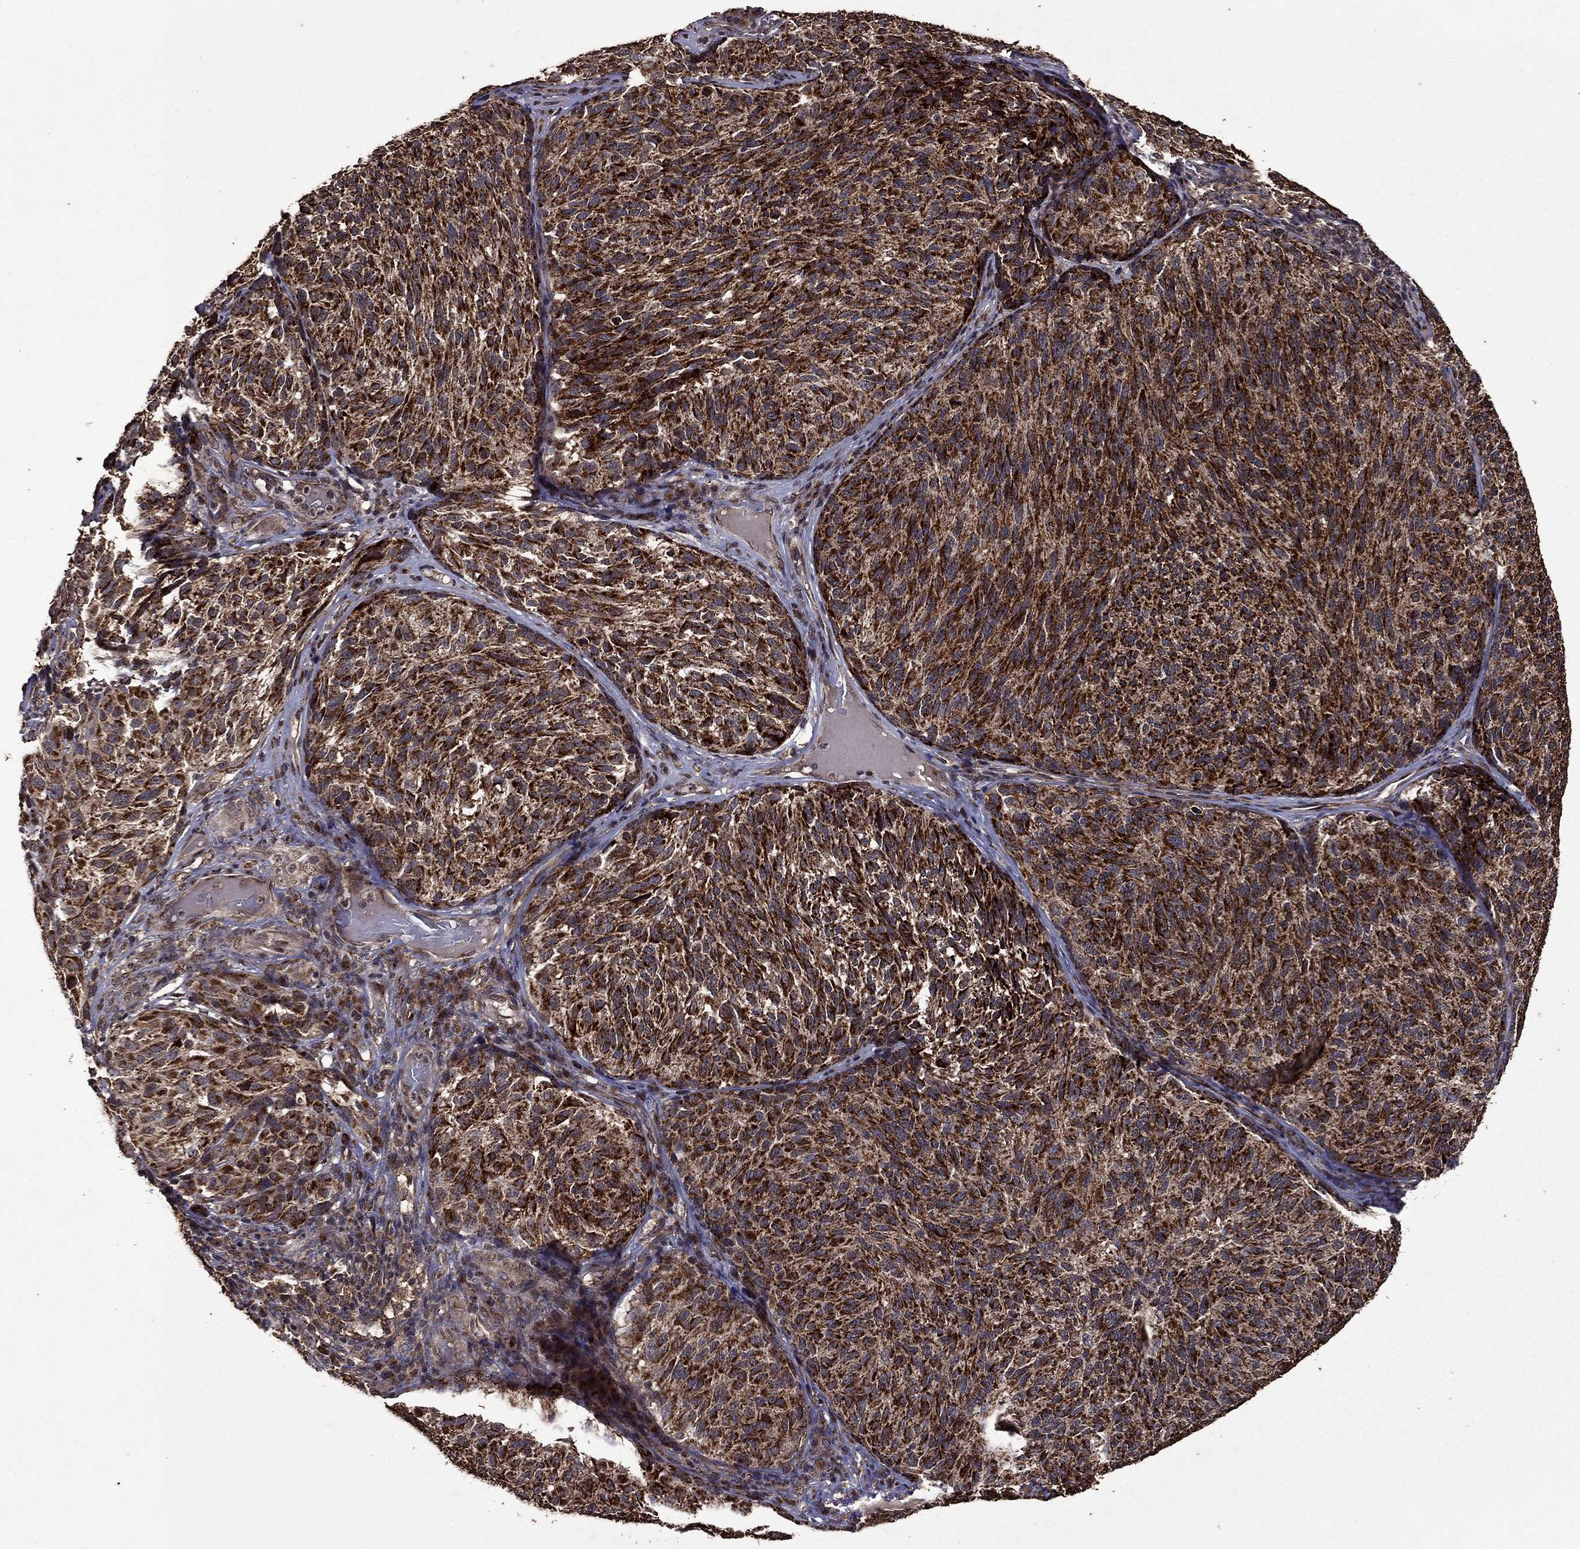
{"staining": {"intensity": "strong", "quantity": ">75%", "location": "cytoplasmic/membranous"}, "tissue": "melanoma", "cell_type": "Tumor cells", "image_type": "cancer", "snomed": [{"axis": "morphology", "description": "Malignant melanoma, NOS"}, {"axis": "topography", "description": "Skin"}], "caption": "There is high levels of strong cytoplasmic/membranous positivity in tumor cells of melanoma, as demonstrated by immunohistochemical staining (brown color).", "gene": "ITM2B", "patient": {"sex": "female", "age": 73}}